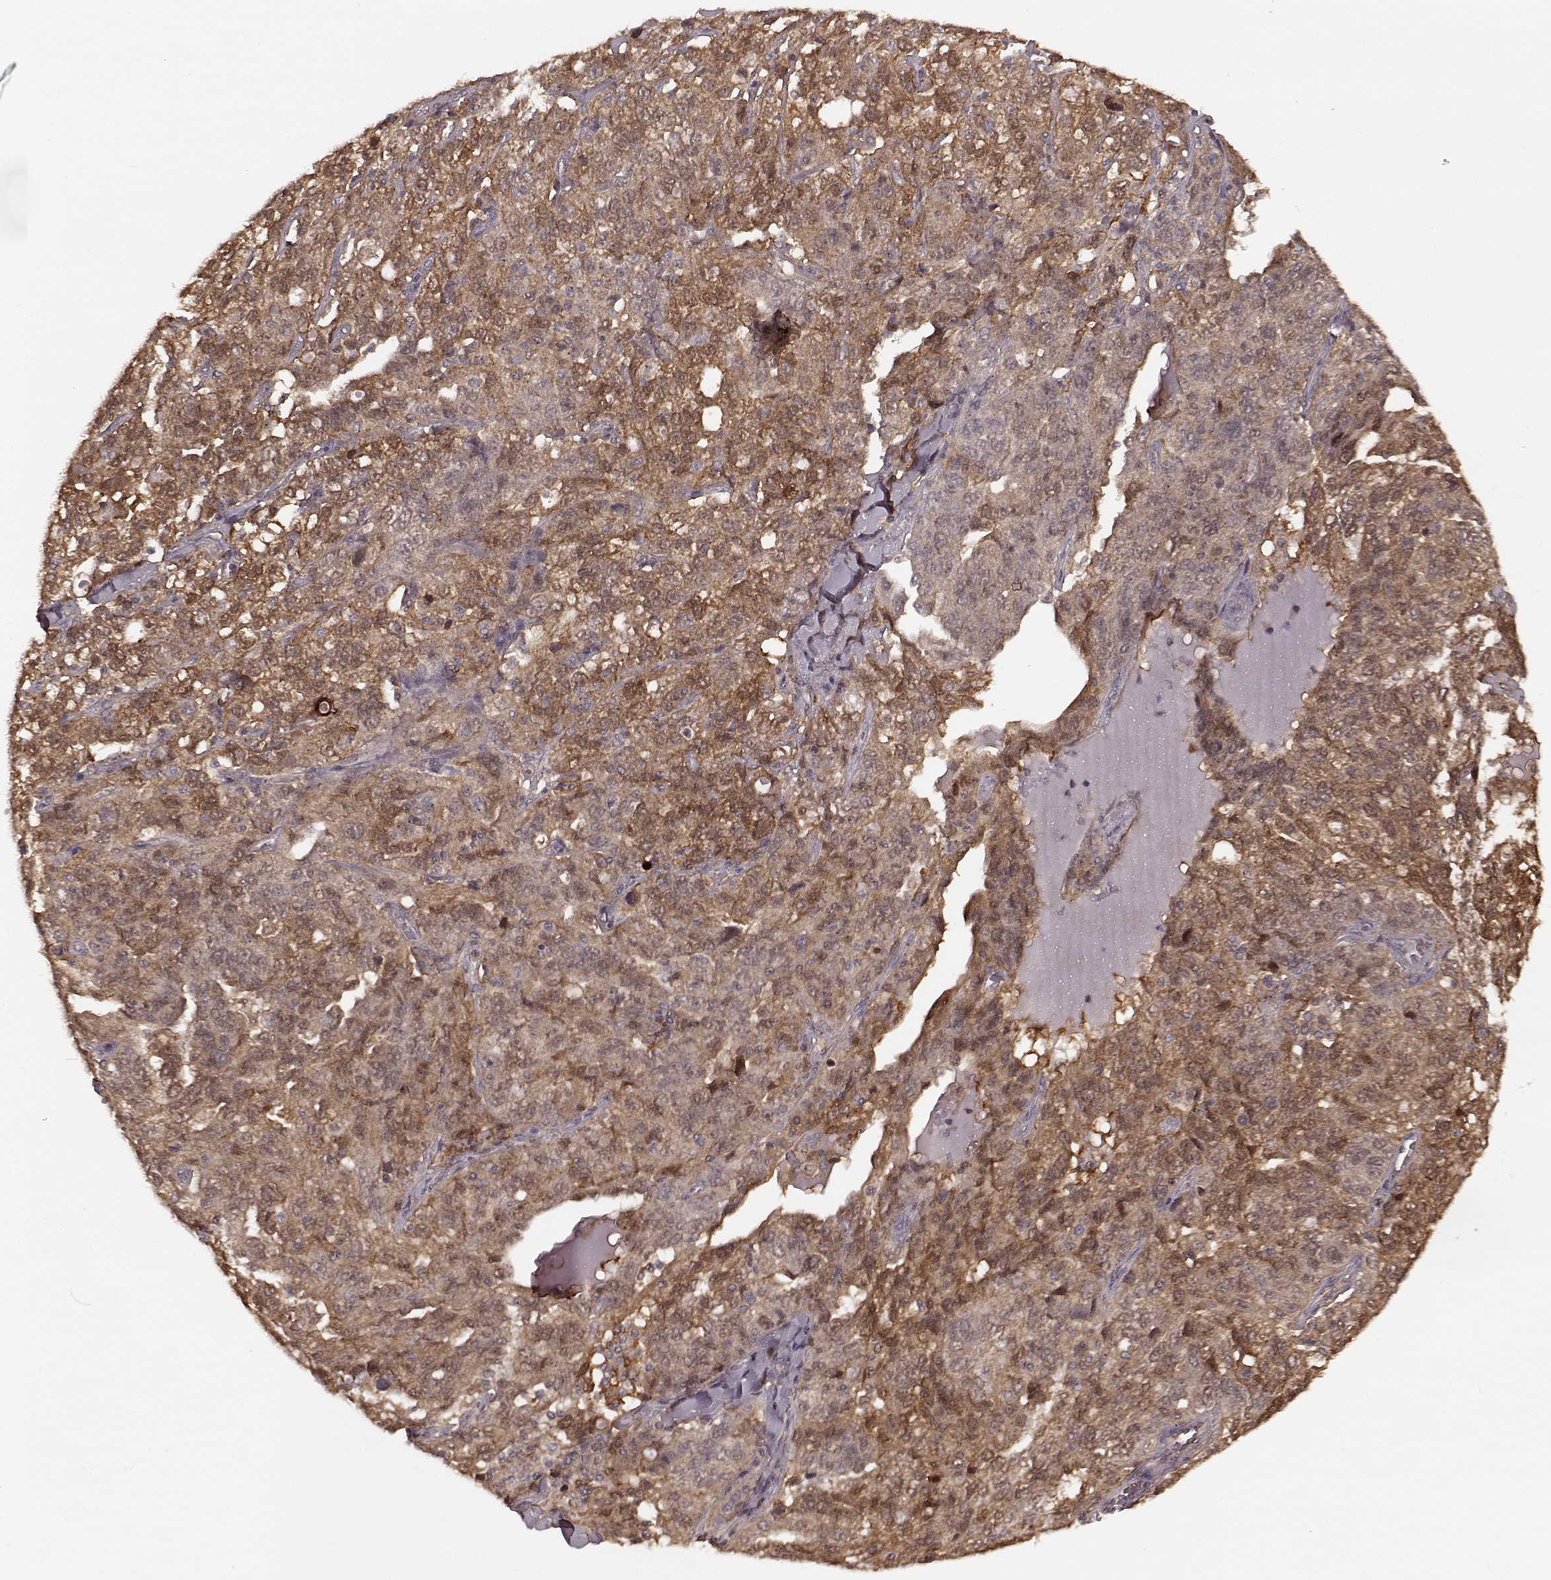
{"staining": {"intensity": "moderate", "quantity": "25%-75%", "location": "cytoplasmic/membranous"}, "tissue": "ovarian cancer", "cell_type": "Tumor cells", "image_type": "cancer", "snomed": [{"axis": "morphology", "description": "Cystadenocarcinoma, serous, NOS"}, {"axis": "topography", "description": "Ovary"}], "caption": "Immunohistochemical staining of ovarian cancer (serous cystadenocarcinoma) shows moderate cytoplasmic/membranous protein expression in about 25%-75% of tumor cells.", "gene": "GSS", "patient": {"sex": "female", "age": 71}}